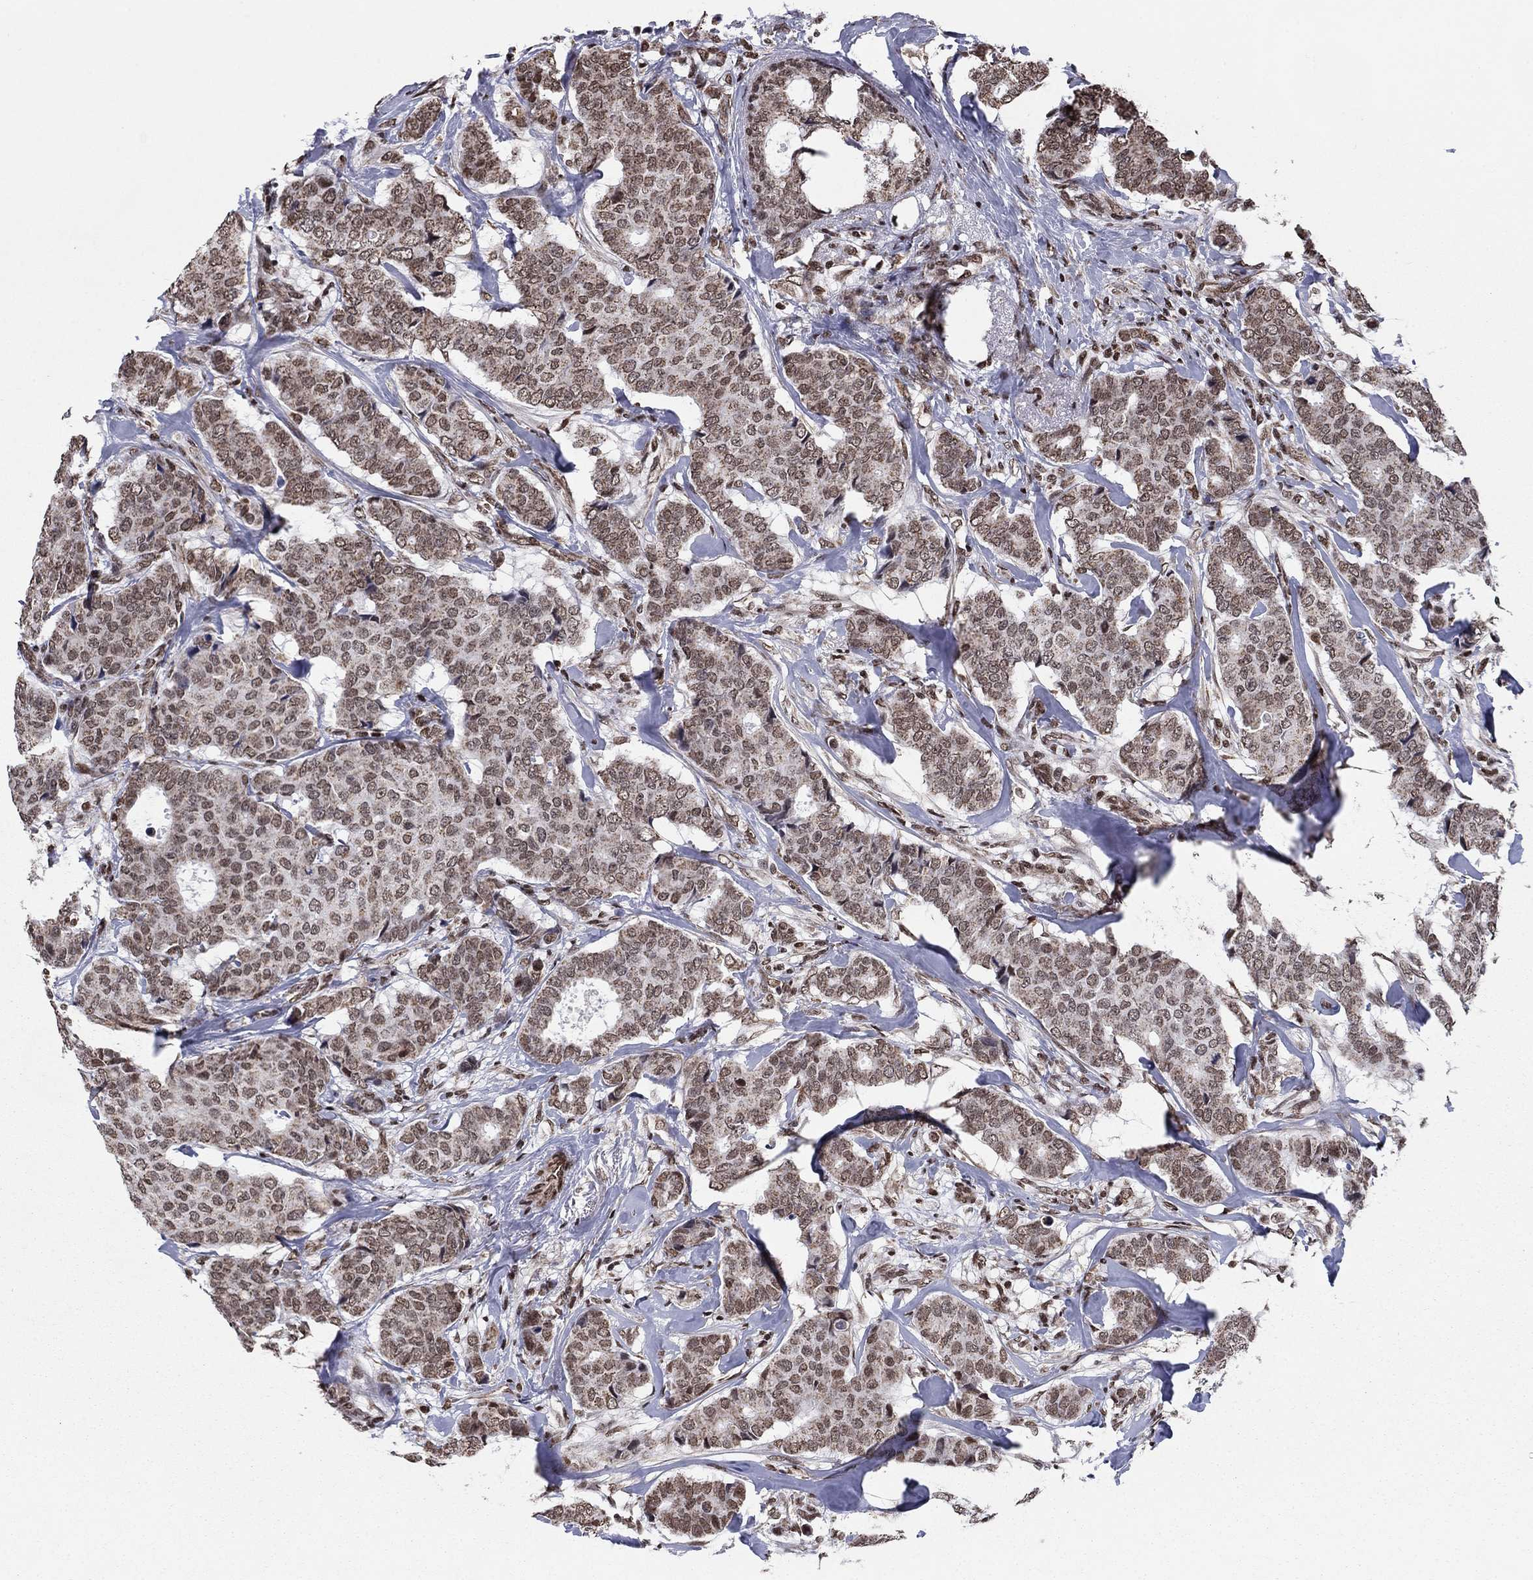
{"staining": {"intensity": "moderate", "quantity": ">75%", "location": "cytoplasmic/membranous,nuclear"}, "tissue": "breast cancer", "cell_type": "Tumor cells", "image_type": "cancer", "snomed": [{"axis": "morphology", "description": "Duct carcinoma"}, {"axis": "topography", "description": "Breast"}], "caption": "Immunohistochemistry staining of infiltrating ductal carcinoma (breast), which displays medium levels of moderate cytoplasmic/membranous and nuclear positivity in approximately >75% of tumor cells indicating moderate cytoplasmic/membranous and nuclear protein staining. The staining was performed using DAB (3,3'-diaminobenzidine) (brown) for protein detection and nuclei were counterstained in hematoxylin (blue).", "gene": "N4BP2", "patient": {"sex": "female", "age": 75}}